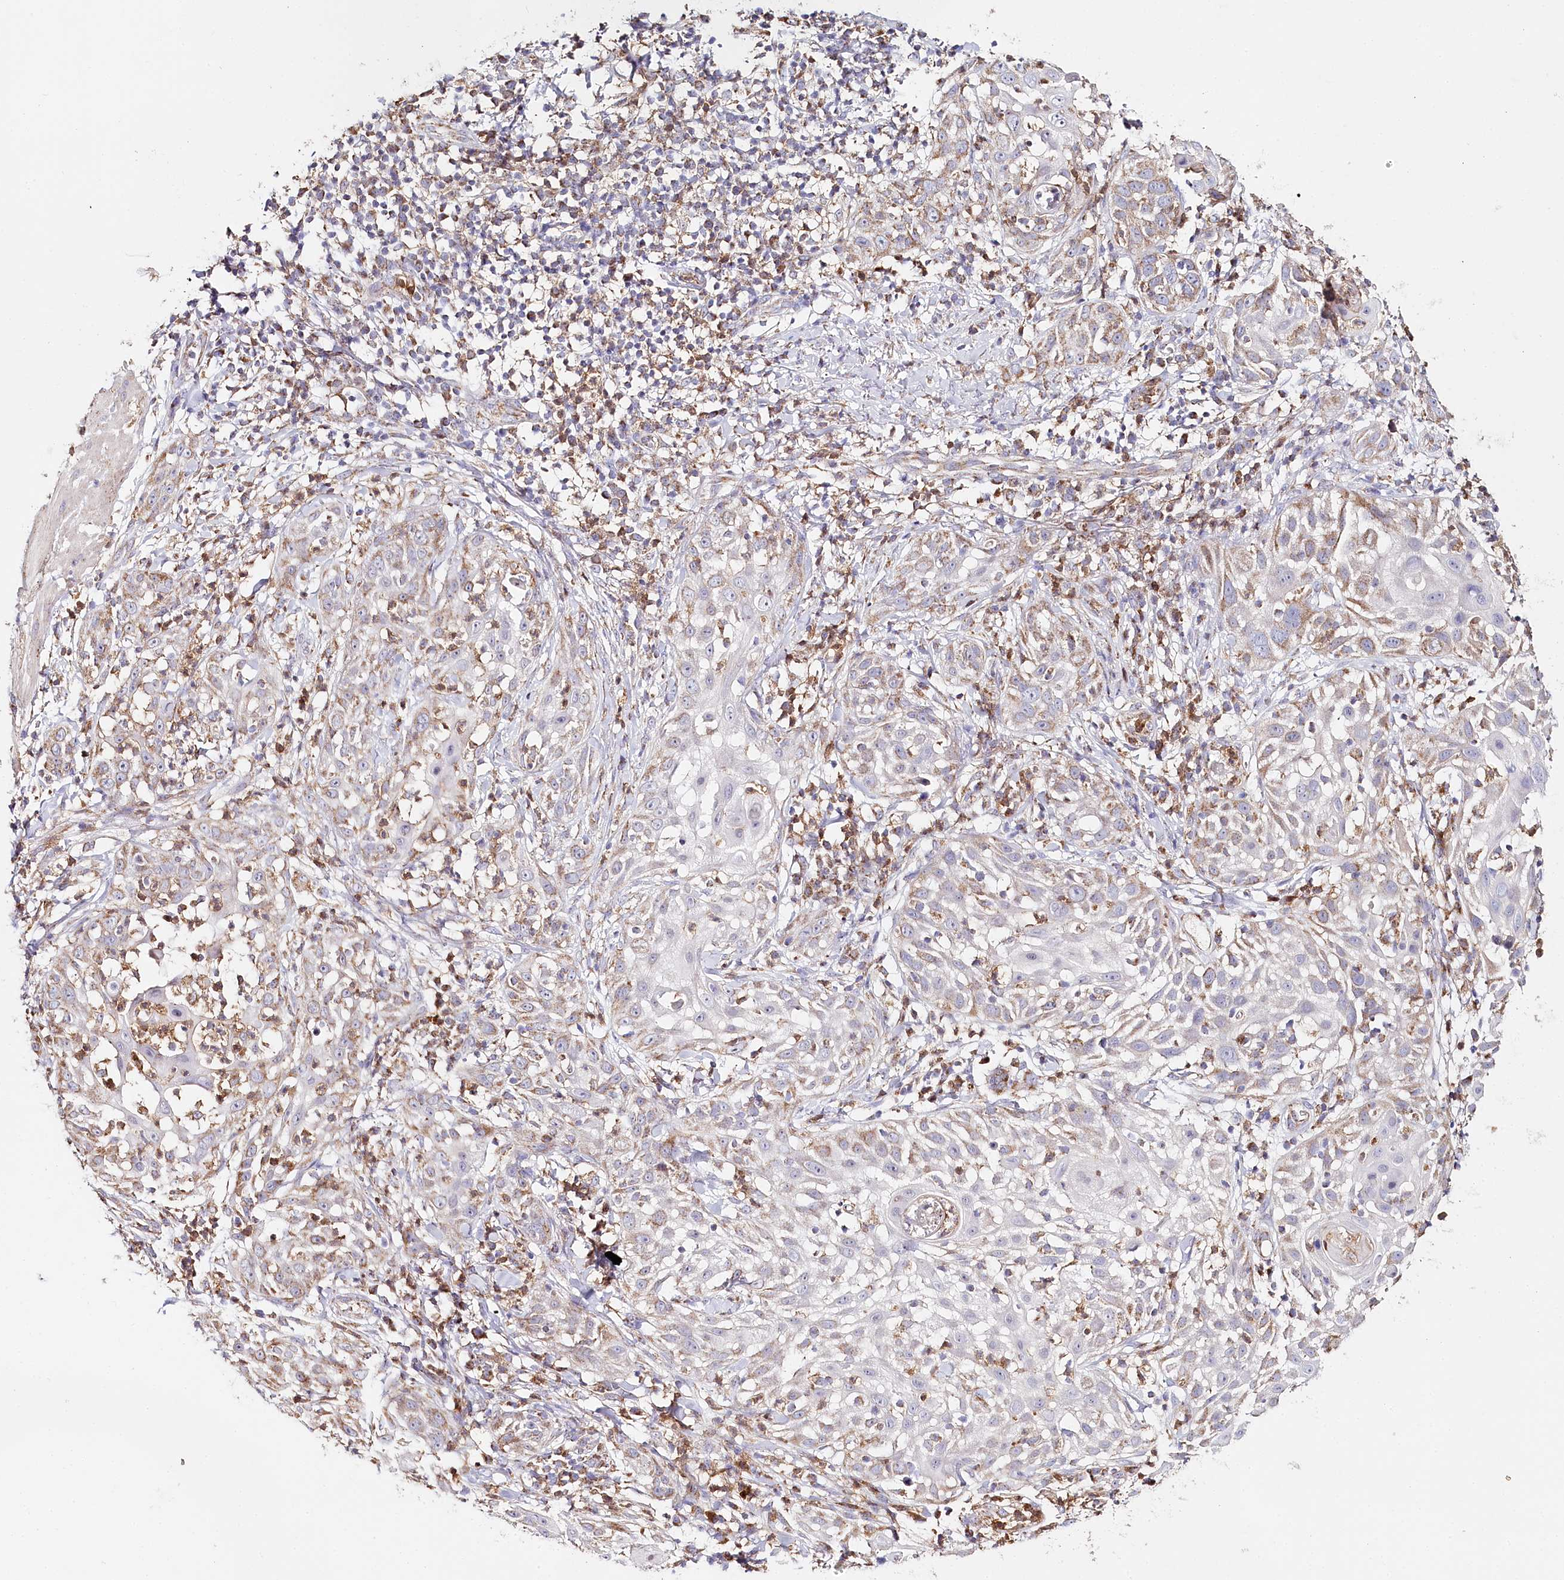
{"staining": {"intensity": "moderate", "quantity": "<25%", "location": "cytoplasmic/membranous"}, "tissue": "skin cancer", "cell_type": "Tumor cells", "image_type": "cancer", "snomed": [{"axis": "morphology", "description": "Squamous cell carcinoma, NOS"}, {"axis": "topography", "description": "Skin"}], "caption": "Skin cancer (squamous cell carcinoma) stained for a protein (brown) displays moderate cytoplasmic/membranous positive positivity in approximately <25% of tumor cells.", "gene": "MMP25", "patient": {"sex": "female", "age": 44}}